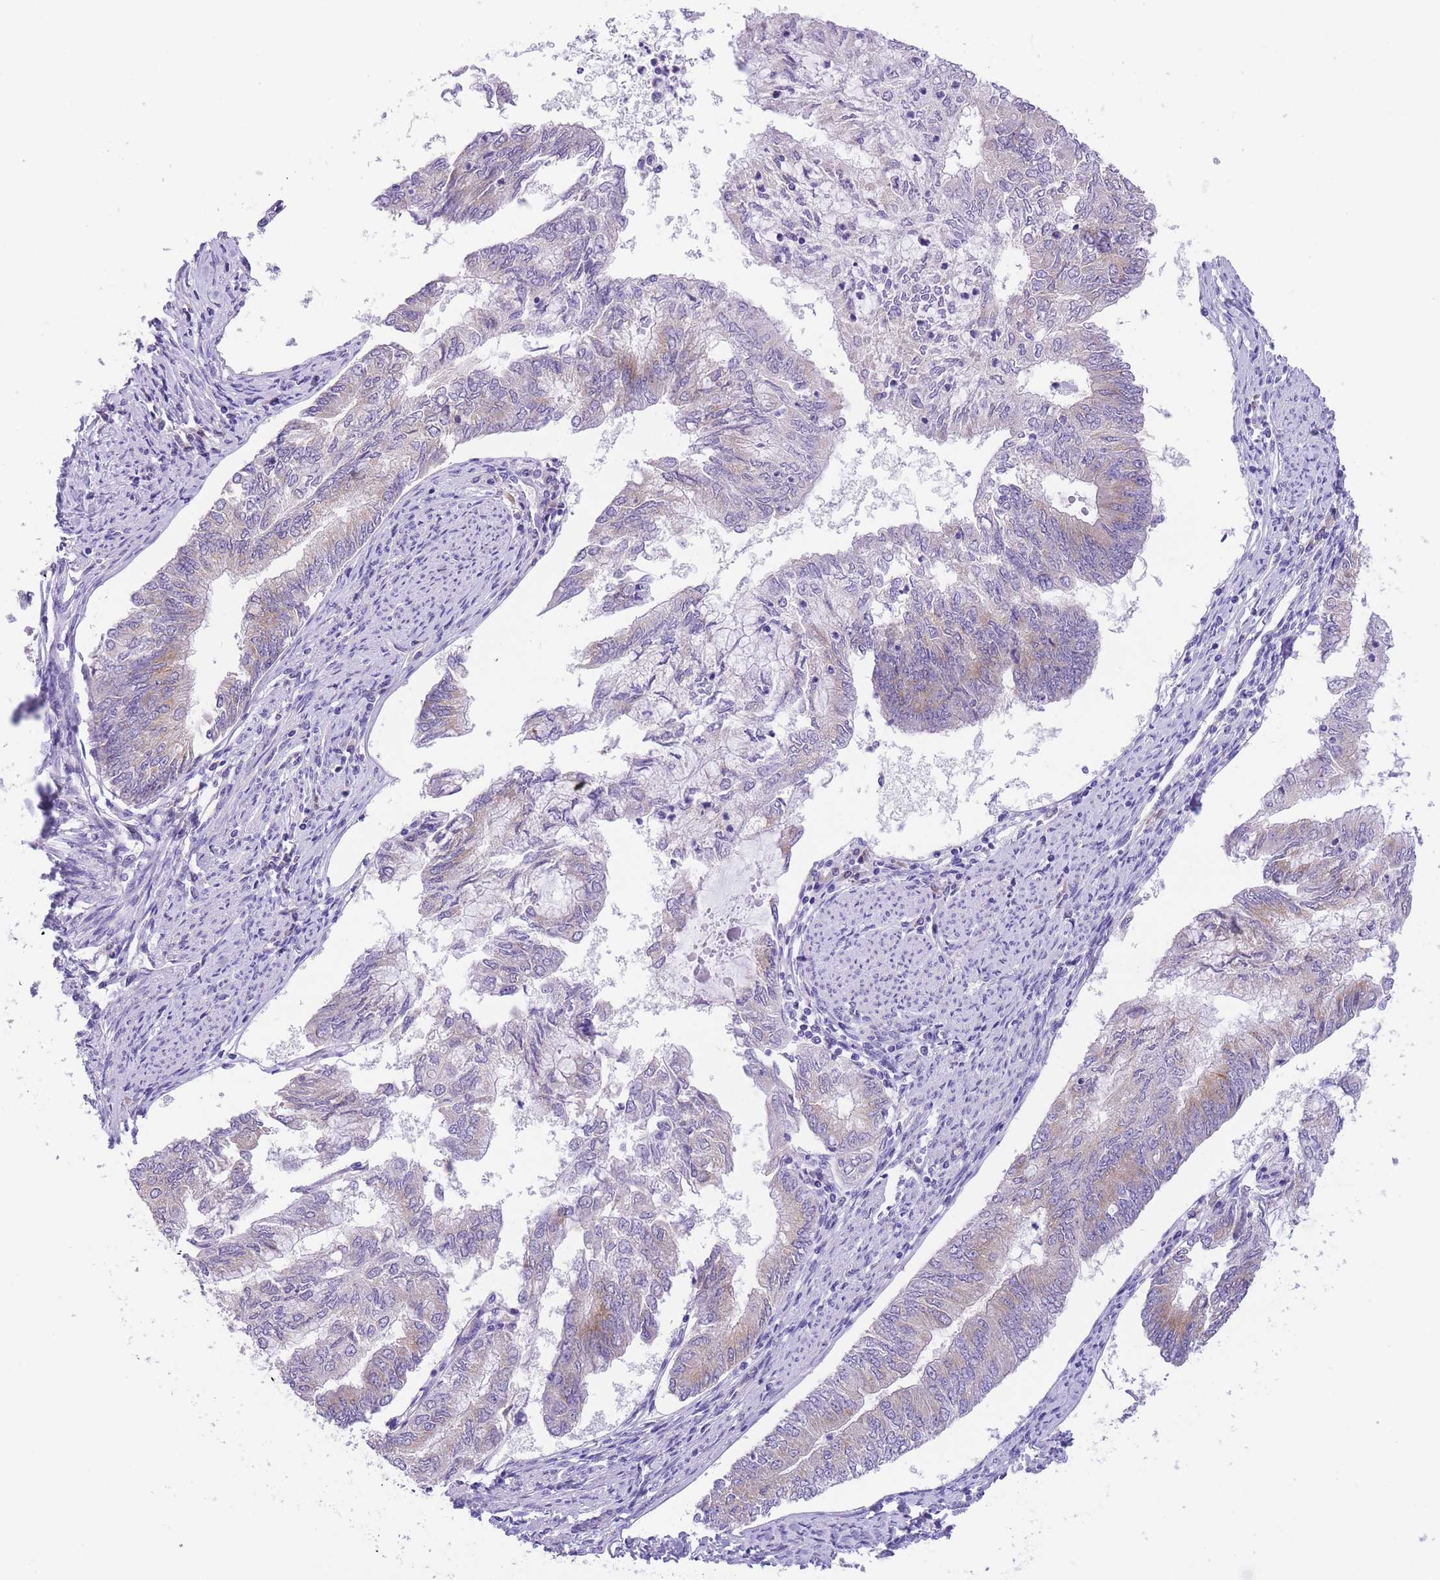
{"staining": {"intensity": "negative", "quantity": "none", "location": "none"}, "tissue": "endometrial cancer", "cell_type": "Tumor cells", "image_type": "cancer", "snomed": [{"axis": "morphology", "description": "Adenocarcinoma, NOS"}, {"axis": "topography", "description": "Endometrium"}], "caption": "The micrograph demonstrates no significant positivity in tumor cells of endometrial adenocarcinoma.", "gene": "WWOX", "patient": {"sex": "female", "age": 68}}